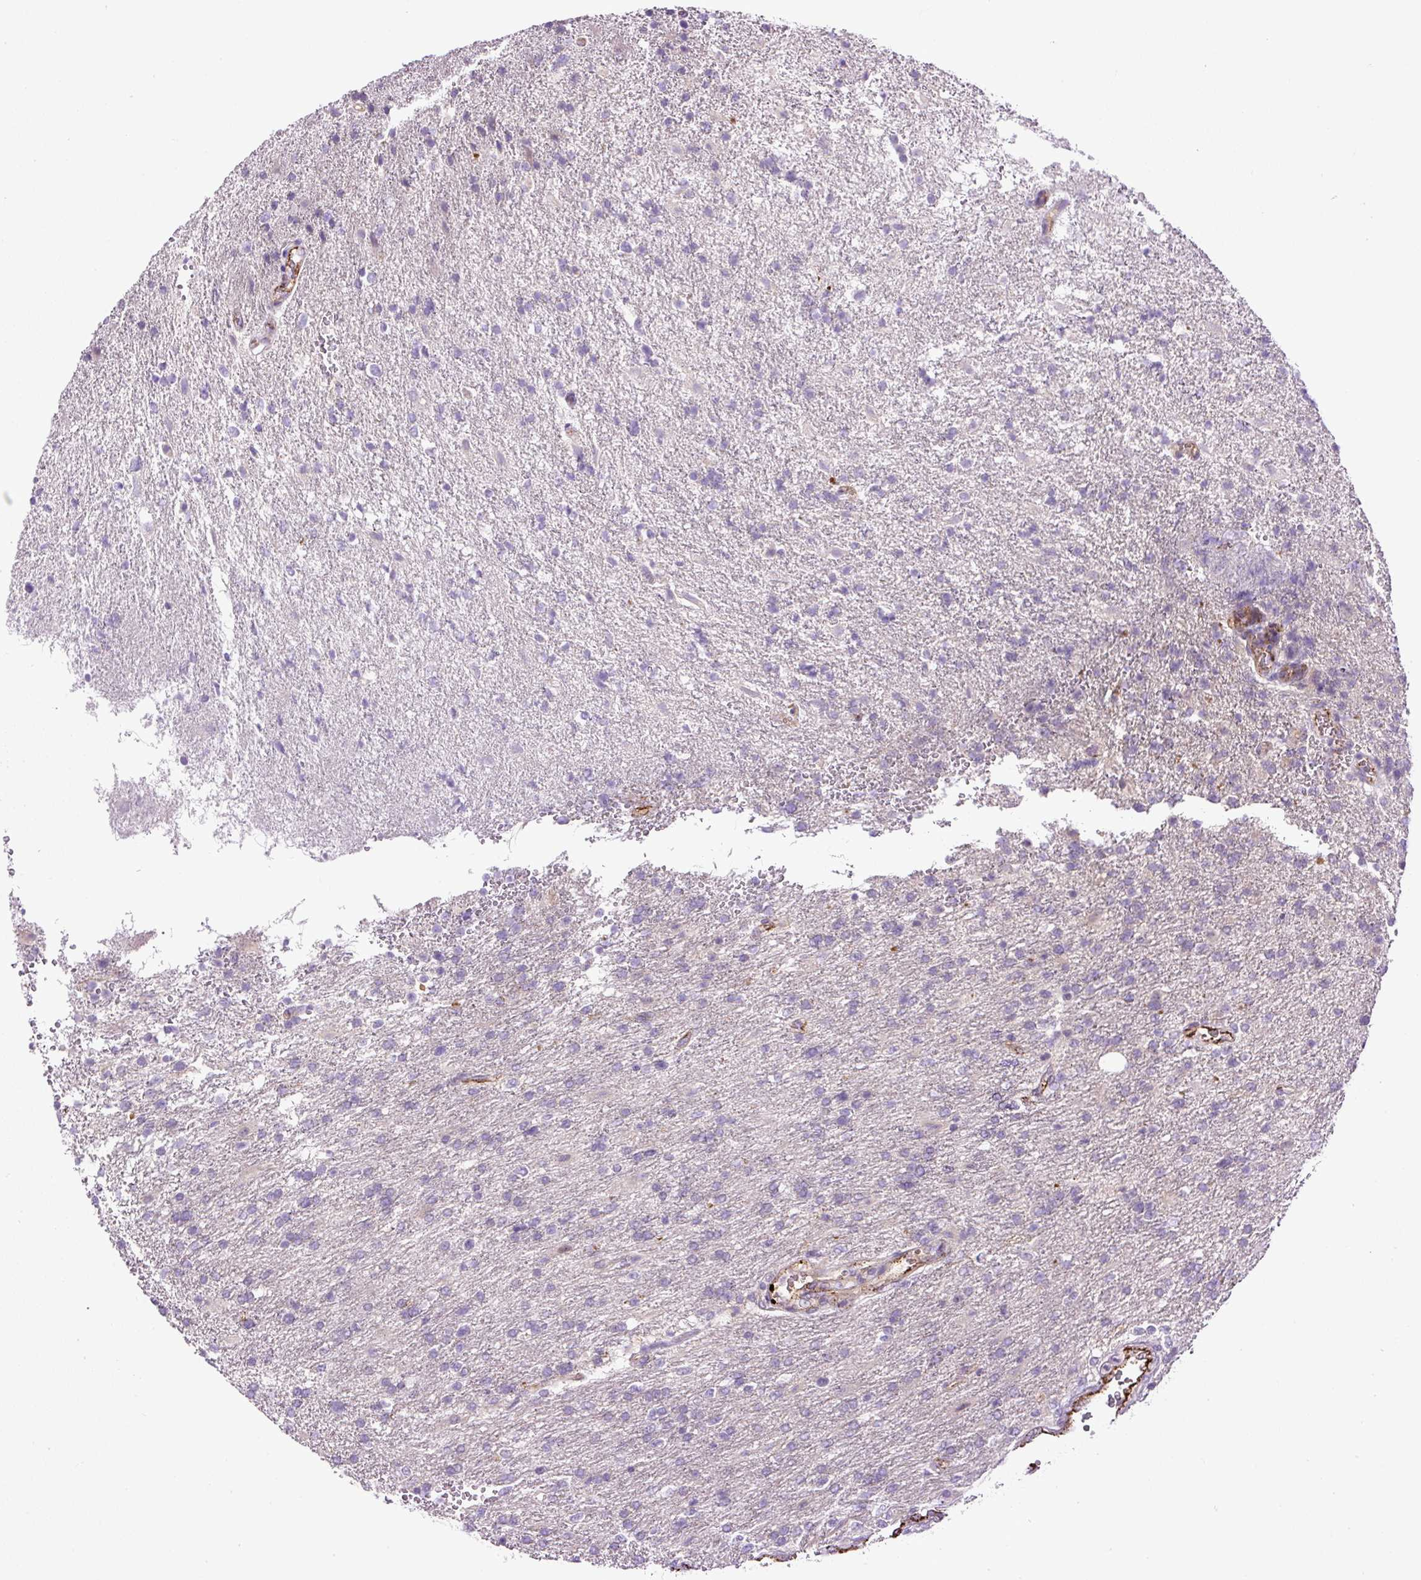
{"staining": {"intensity": "negative", "quantity": "none", "location": "none"}, "tissue": "glioma", "cell_type": "Tumor cells", "image_type": "cancer", "snomed": [{"axis": "morphology", "description": "Glioma, malignant, High grade"}, {"axis": "topography", "description": "Brain"}], "caption": "DAB (3,3'-diaminobenzidine) immunohistochemical staining of human malignant high-grade glioma displays no significant staining in tumor cells.", "gene": "LEFTY2", "patient": {"sex": "male", "age": 56}}